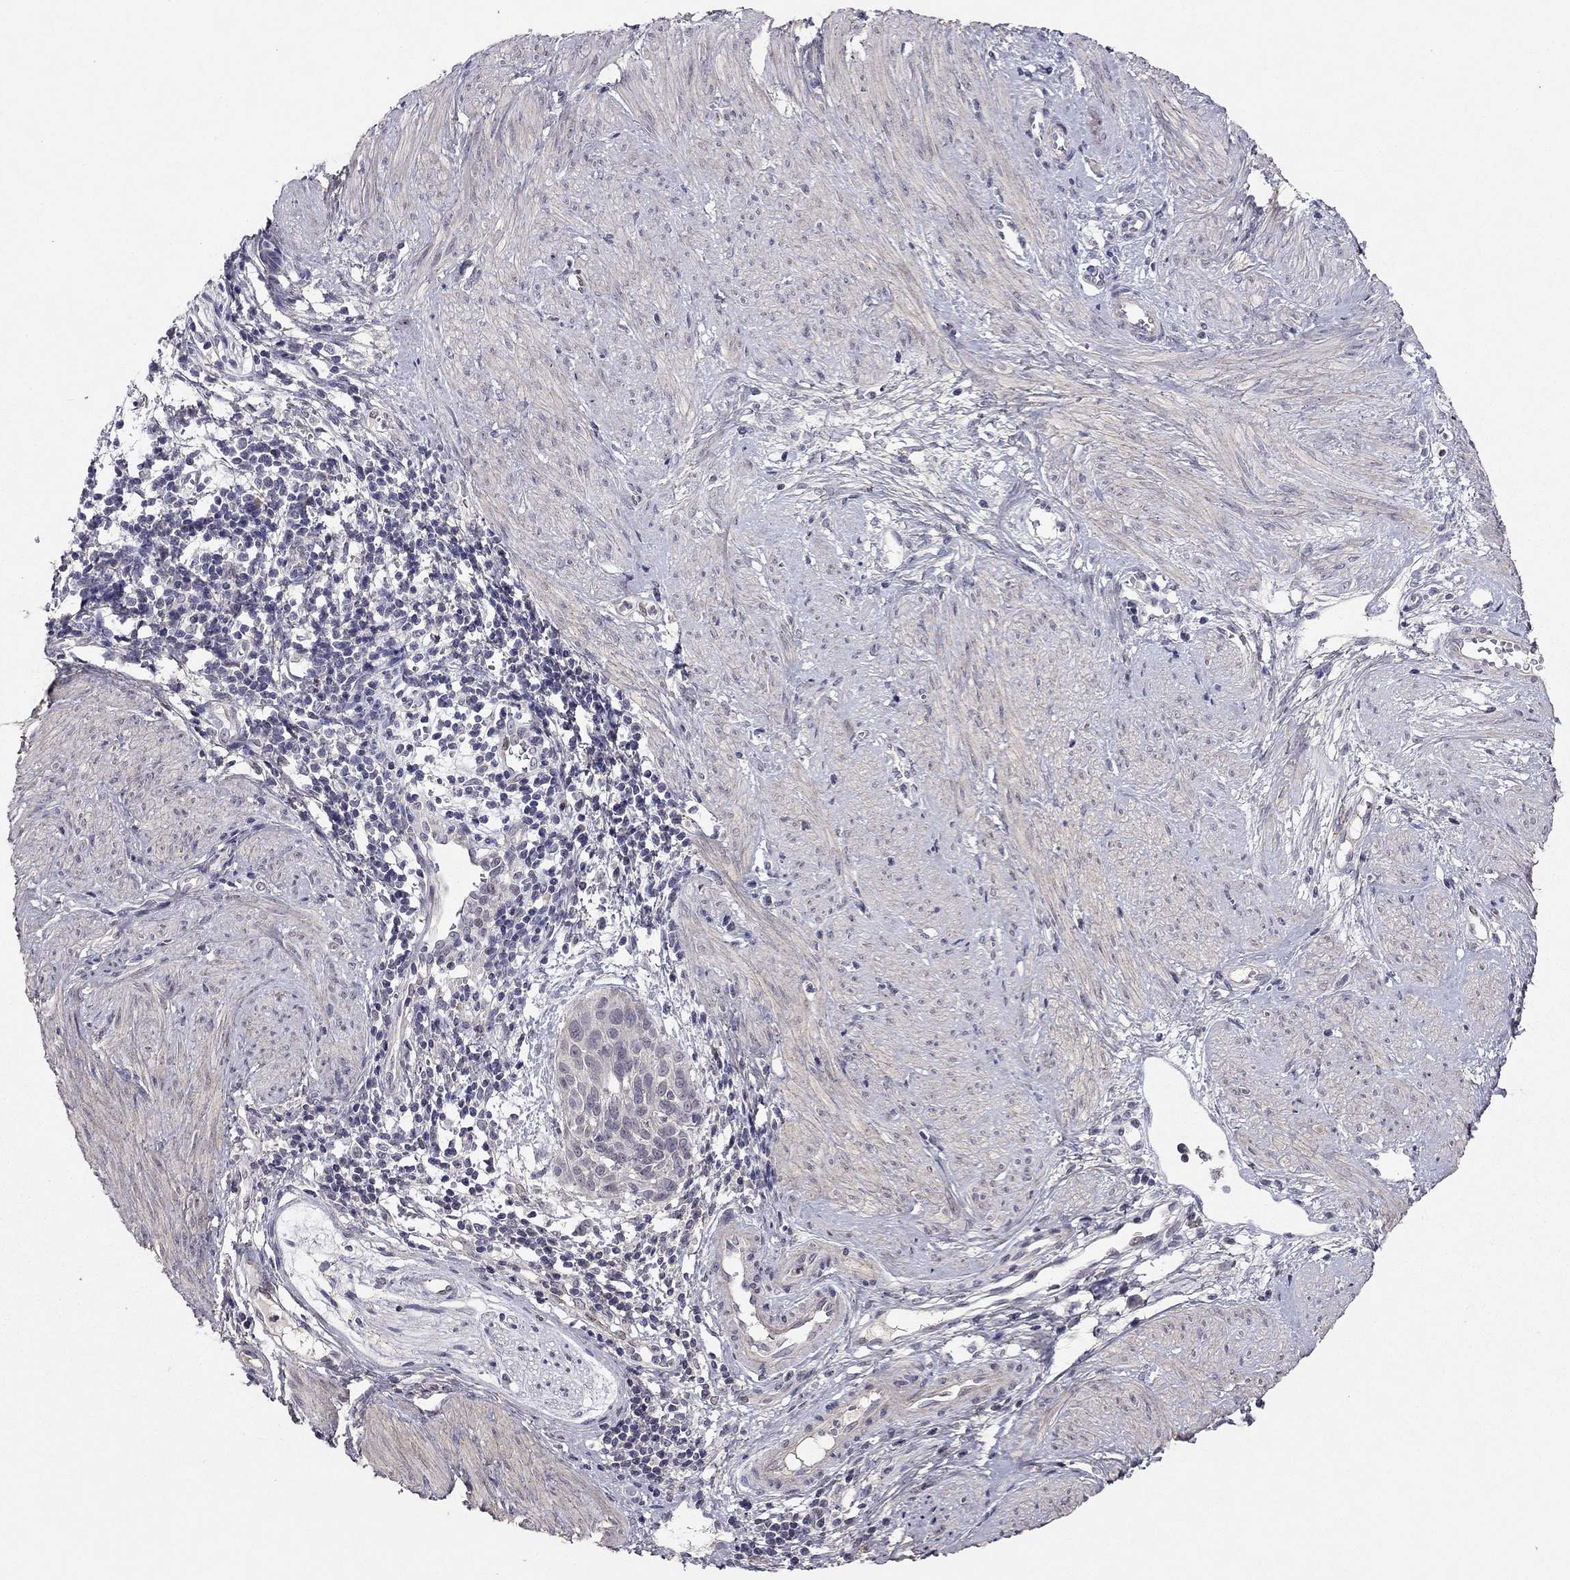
{"staining": {"intensity": "negative", "quantity": "none", "location": "none"}, "tissue": "cervical cancer", "cell_type": "Tumor cells", "image_type": "cancer", "snomed": [{"axis": "morphology", "description": "Squamous cell carcinoma, NOS"}, {"axis": "topography", "description": "Cervix"}], "caption": "There is no significant positivity in tumor cells of cervical cancer.", "gene": "ESR2", "patient": {"sex": "female", "age": 39}}